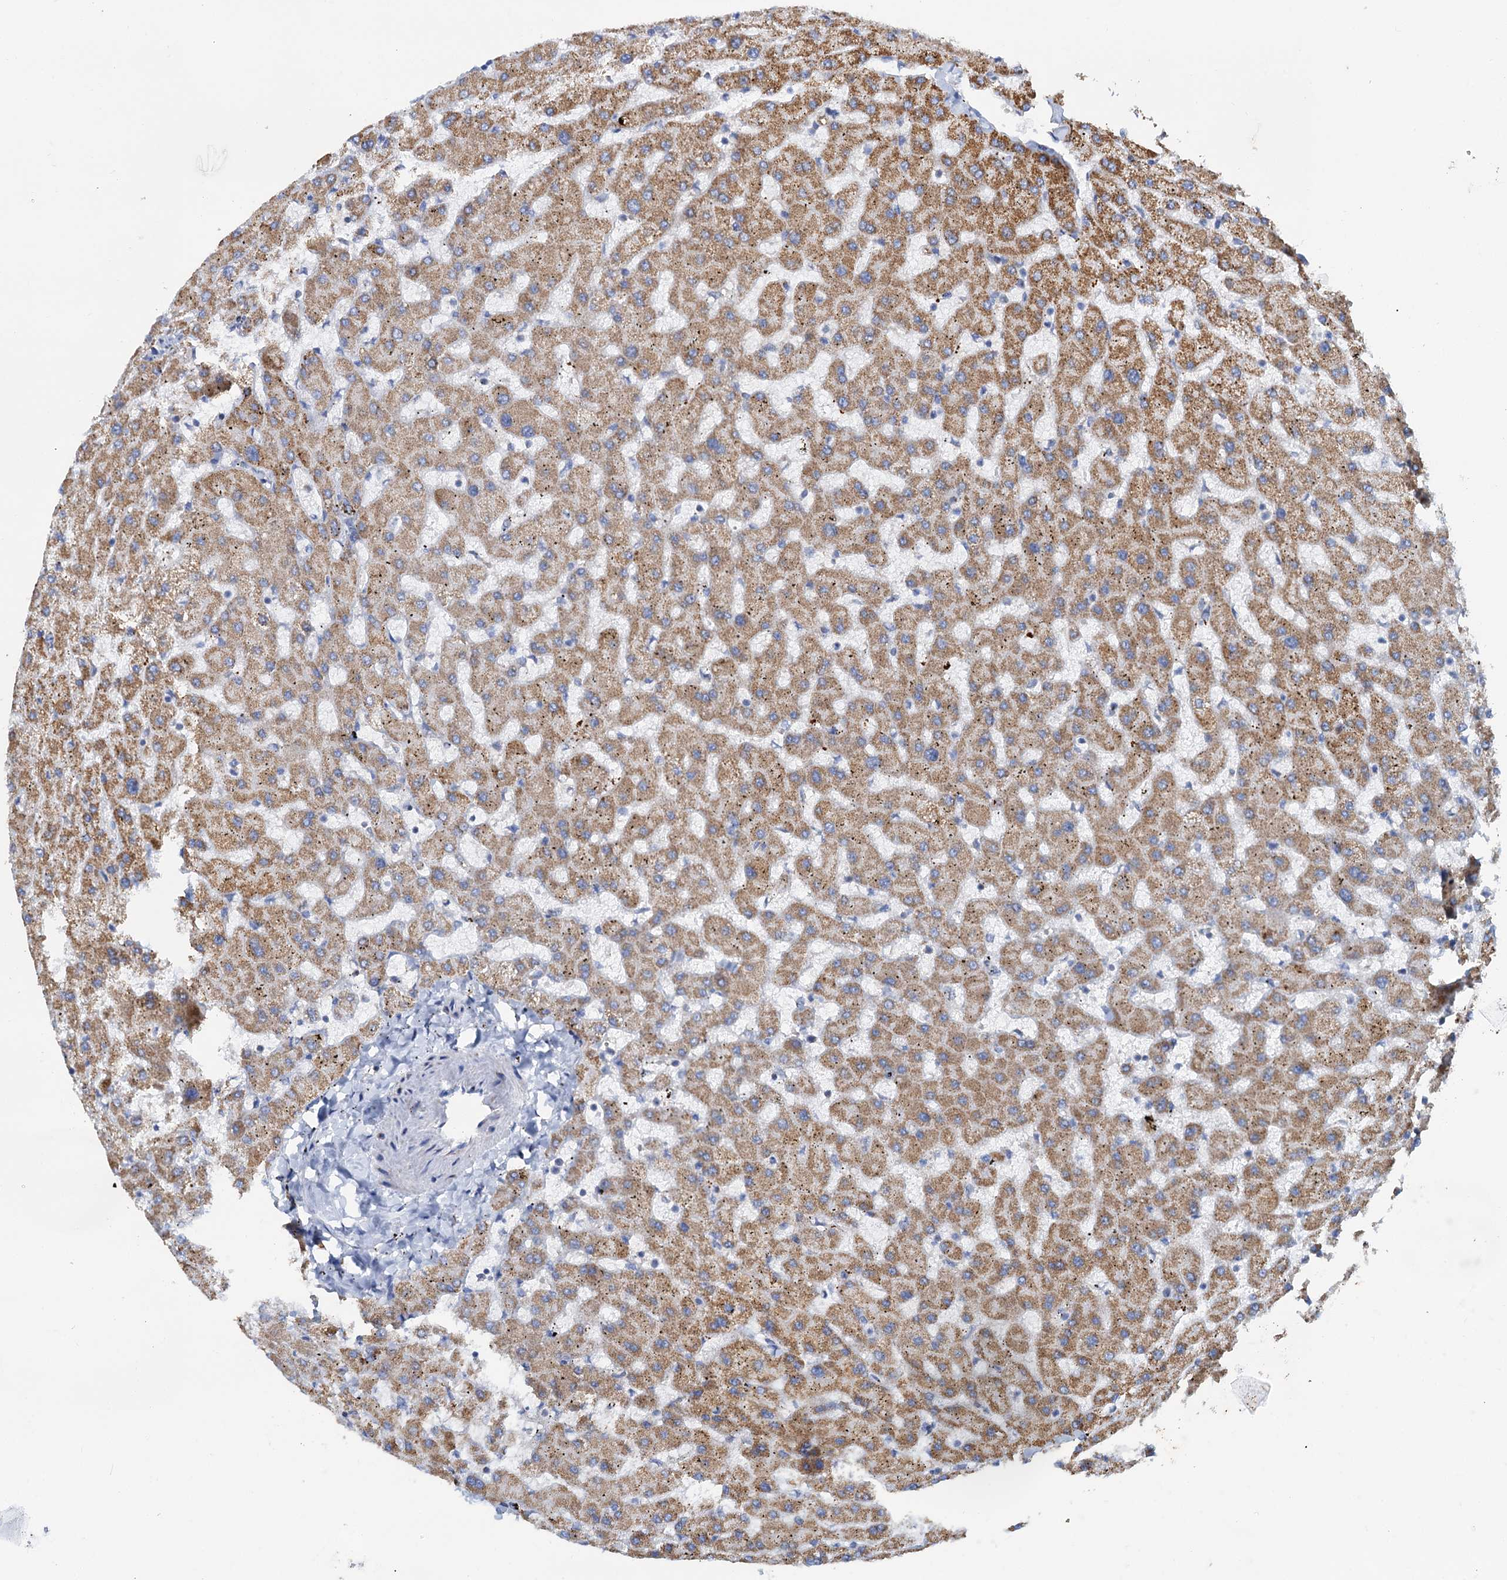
{"staining": {"intensity": "moderate", "quantity": ">75%", "location": "cytoplasmic/membranous"}, "tissue": "liver", "cell_type": "Cholangiocytes", "image_type": "normal", "snomed": [{"axis": "morphology", "description": "Normal tissue, NOS"}, {"axis": "topography", "description": "Liver"}], "caption": "Moderate cytoplasmic/membranous staining for a protein is seen in about >75% of cholangiocytes of normal liver using immunohistochemistry.", "gene": "C2CD3", "patient": {"sex": "female", "age": 63}}